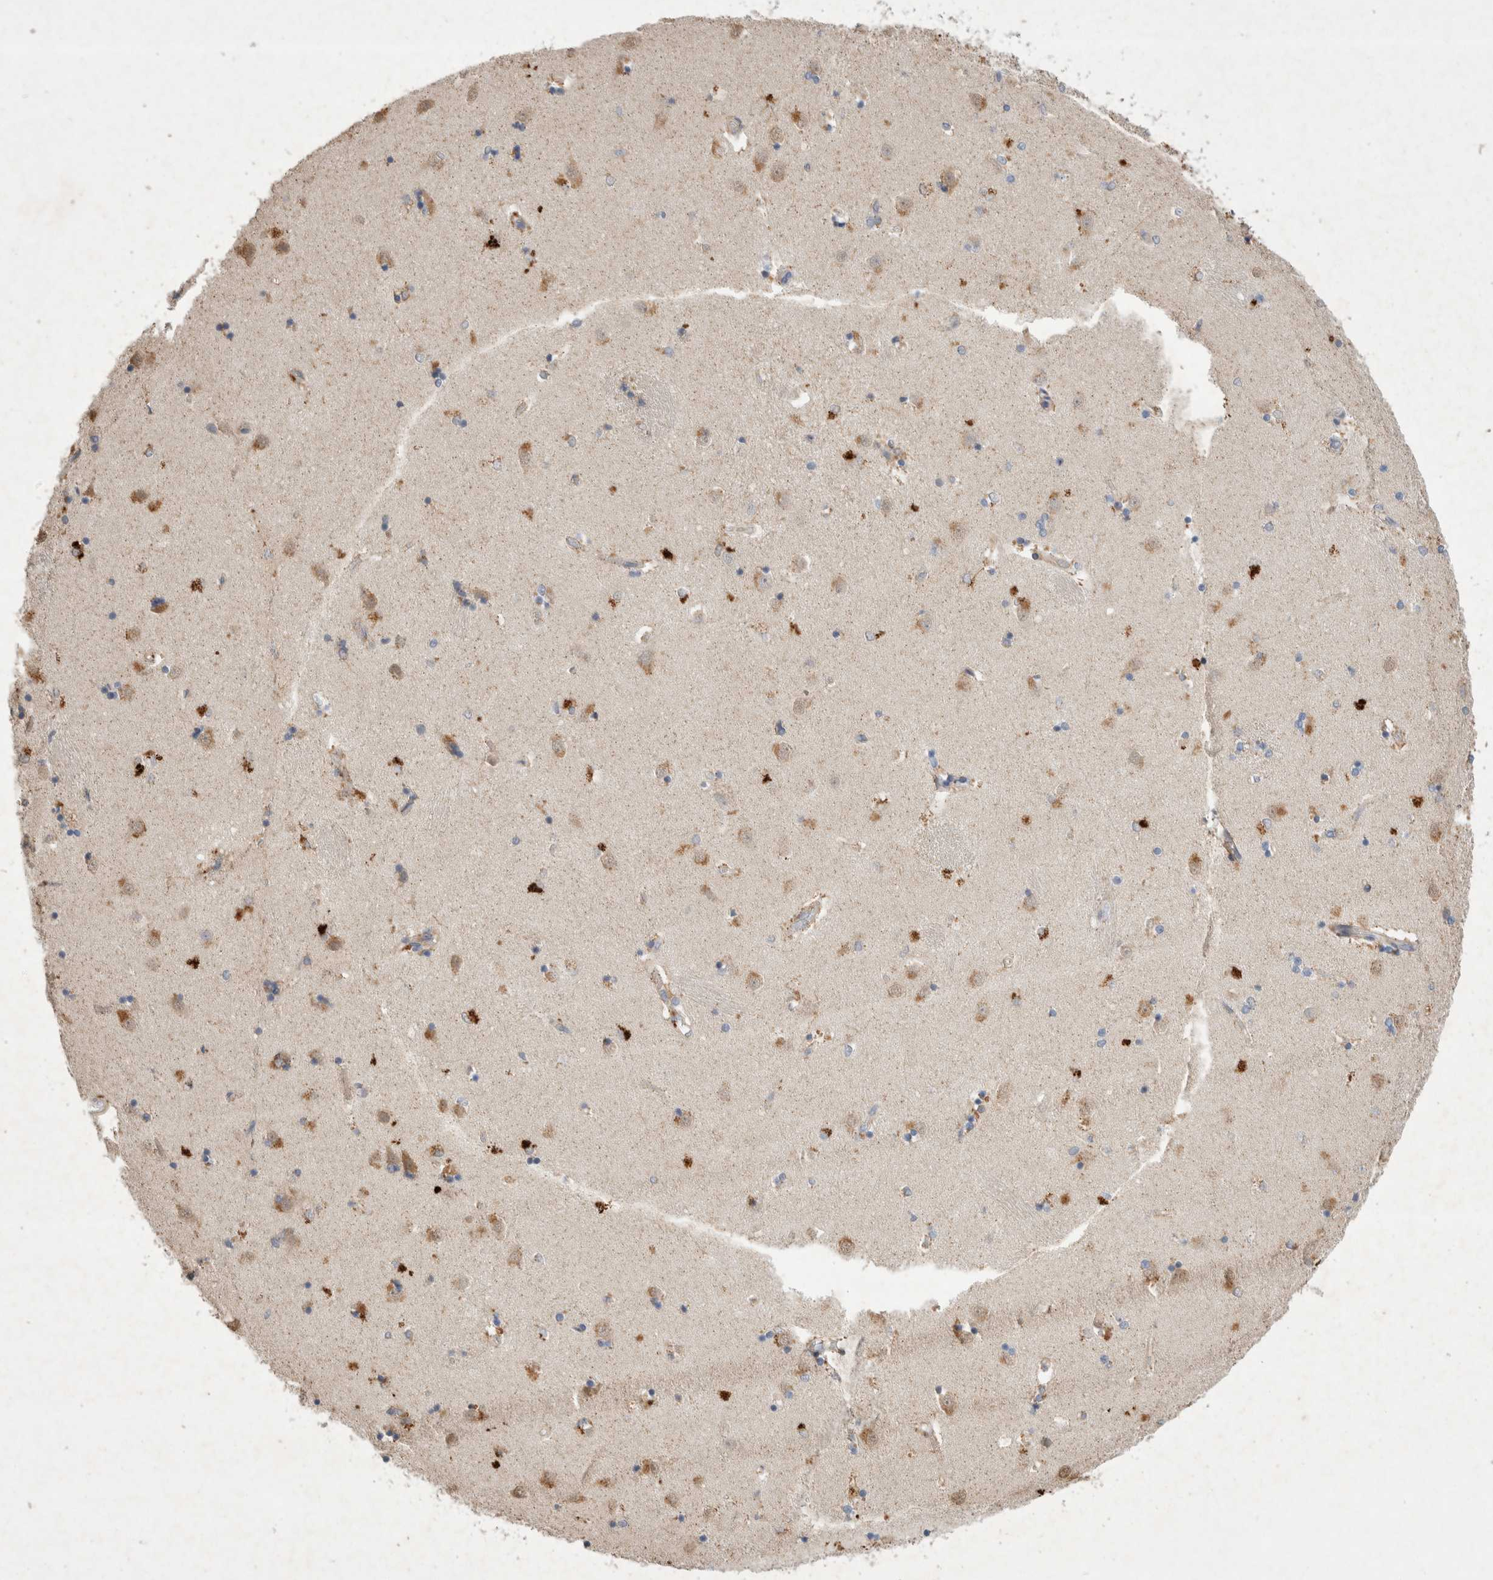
{"staining": {"intensity": "weak", "quantity": "<25%", "location": "cytoplasmic/membranous"}, "tissue": "caudate", "cell_type": "Glial cells", "image_type": "normal", "snomed": [{"axis": "morphology", "description": "Normal tissue, NOS"}, {"axis": "topography", "description": "Lateral ventricle wall"}], "caption": "Immunohistochemistry photomicrograph of unremarkable caudate stained for a protein (brown), which shows no staining in glial cells.", "gene": "NMU", "patient": {"sex": "male", "age": 45}}